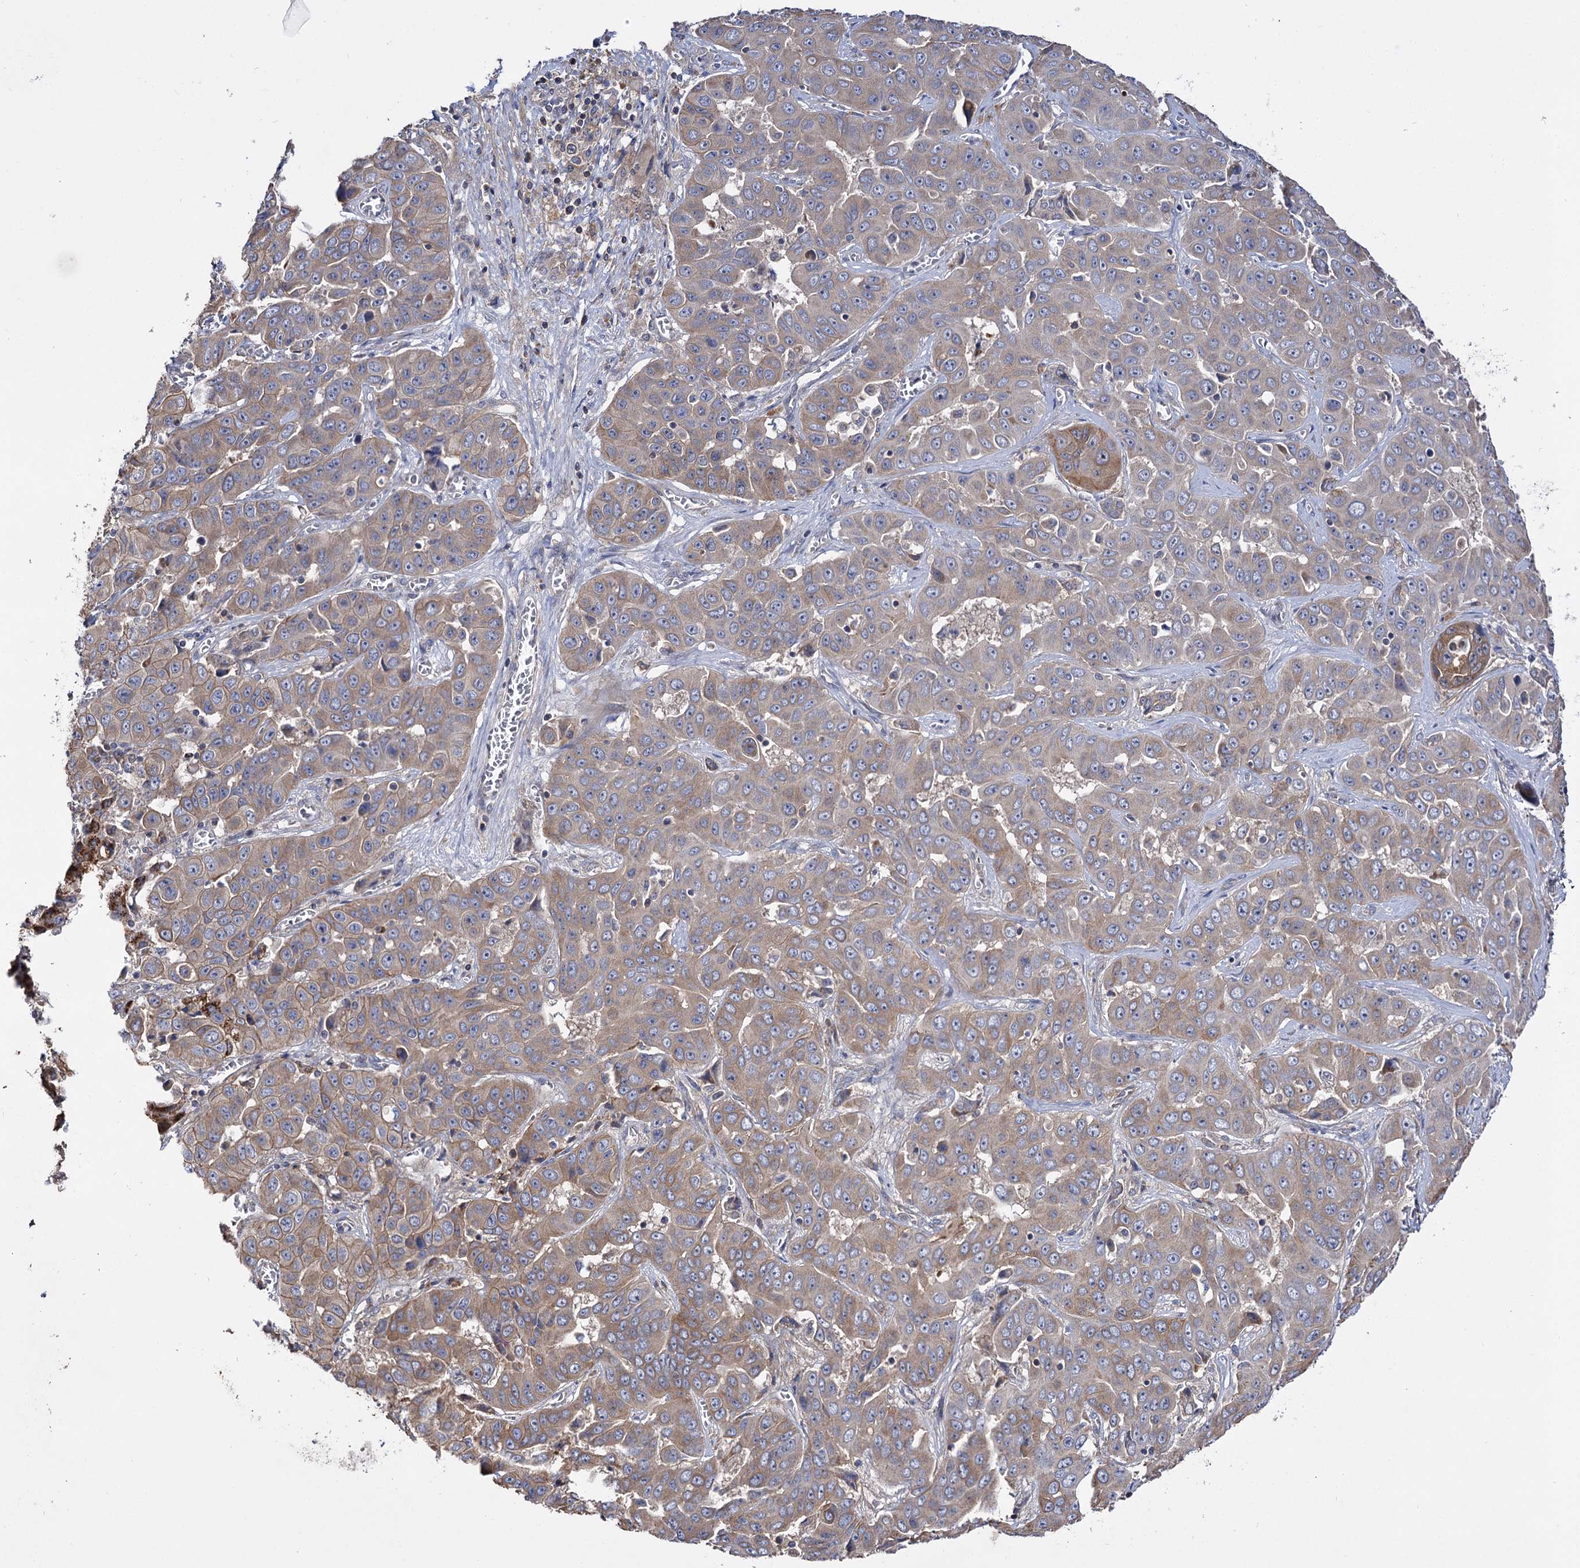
{"staining": {"intensity": "moderate", "quantity": "25%-75%", "location": "cytoplasmic/membranous"}, "tissue": "liver cancer", "cell_type": "Tumor cells", "image_type": "cancer", "snomed": [{"axis": "morphology", "description": "Cholangiocarcinoma"}, {"axis": "topography", "description": "Liver"}], "caption": "Liver cancer stained for a protein (brown) displays moderate cytoplasmic/membranous positive staining in about 25%-75% of tumor cells.", "gene": "IDI1", "patient": {"sex": "female", "age": 52}}